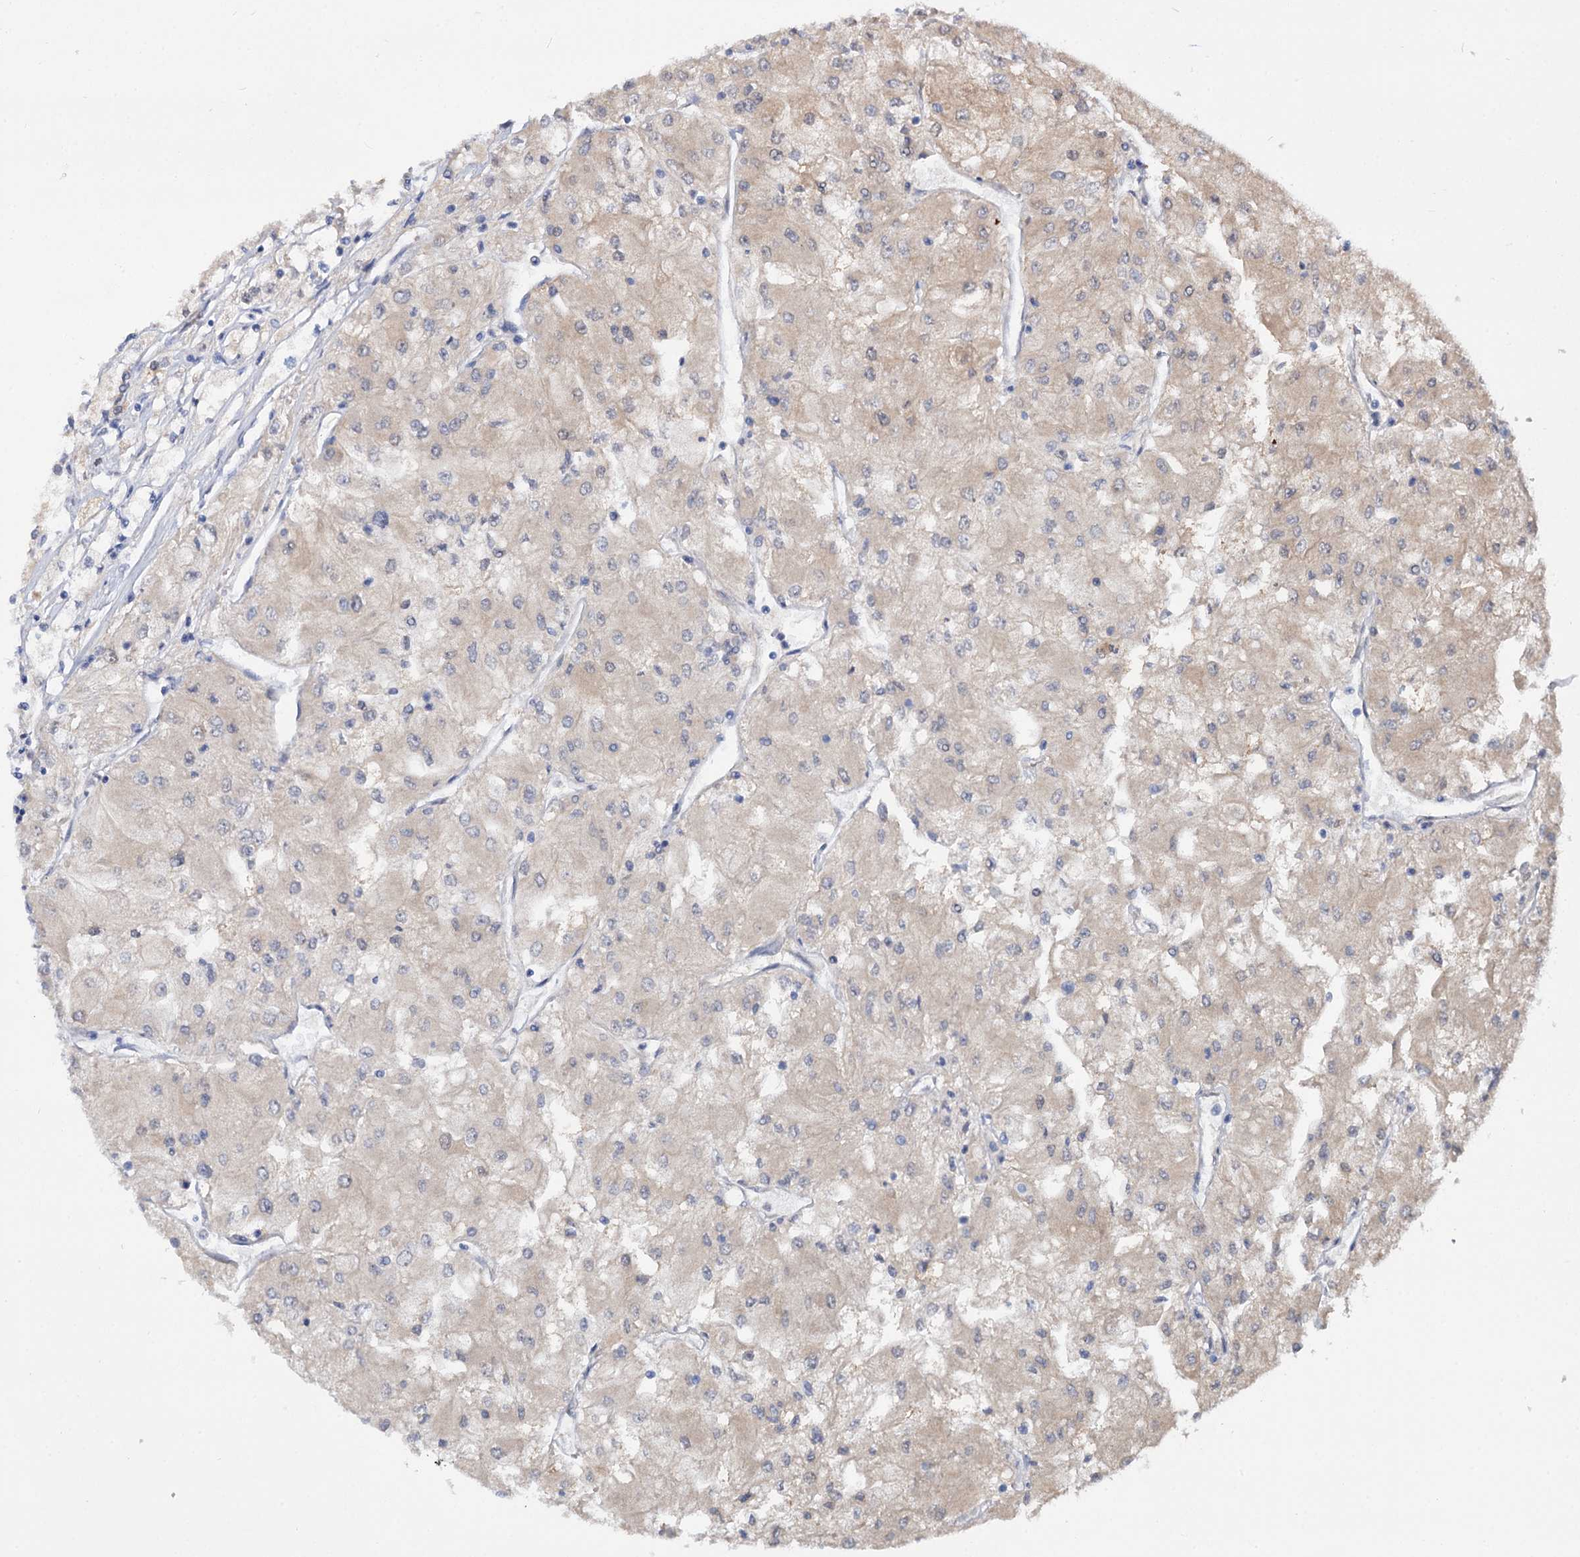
{"staining": {"intensity": "negative", "quantity": "none", "location": "none"}, "tissue": "renal cancer", "cell_type": "Tumor cells", "image_type": "cancer", "snomed": [{"axis": "morphology", "description": "Adenocarcinoma, NOS"}, {"axis": "topography", "description": "Kidney"}], "caption": "Renal cancer stained for a protein using immunohistochemistry reveals no expression tumor cells.", "gene": "NEK10", "patient": {"sex": "male", "age": 80}}